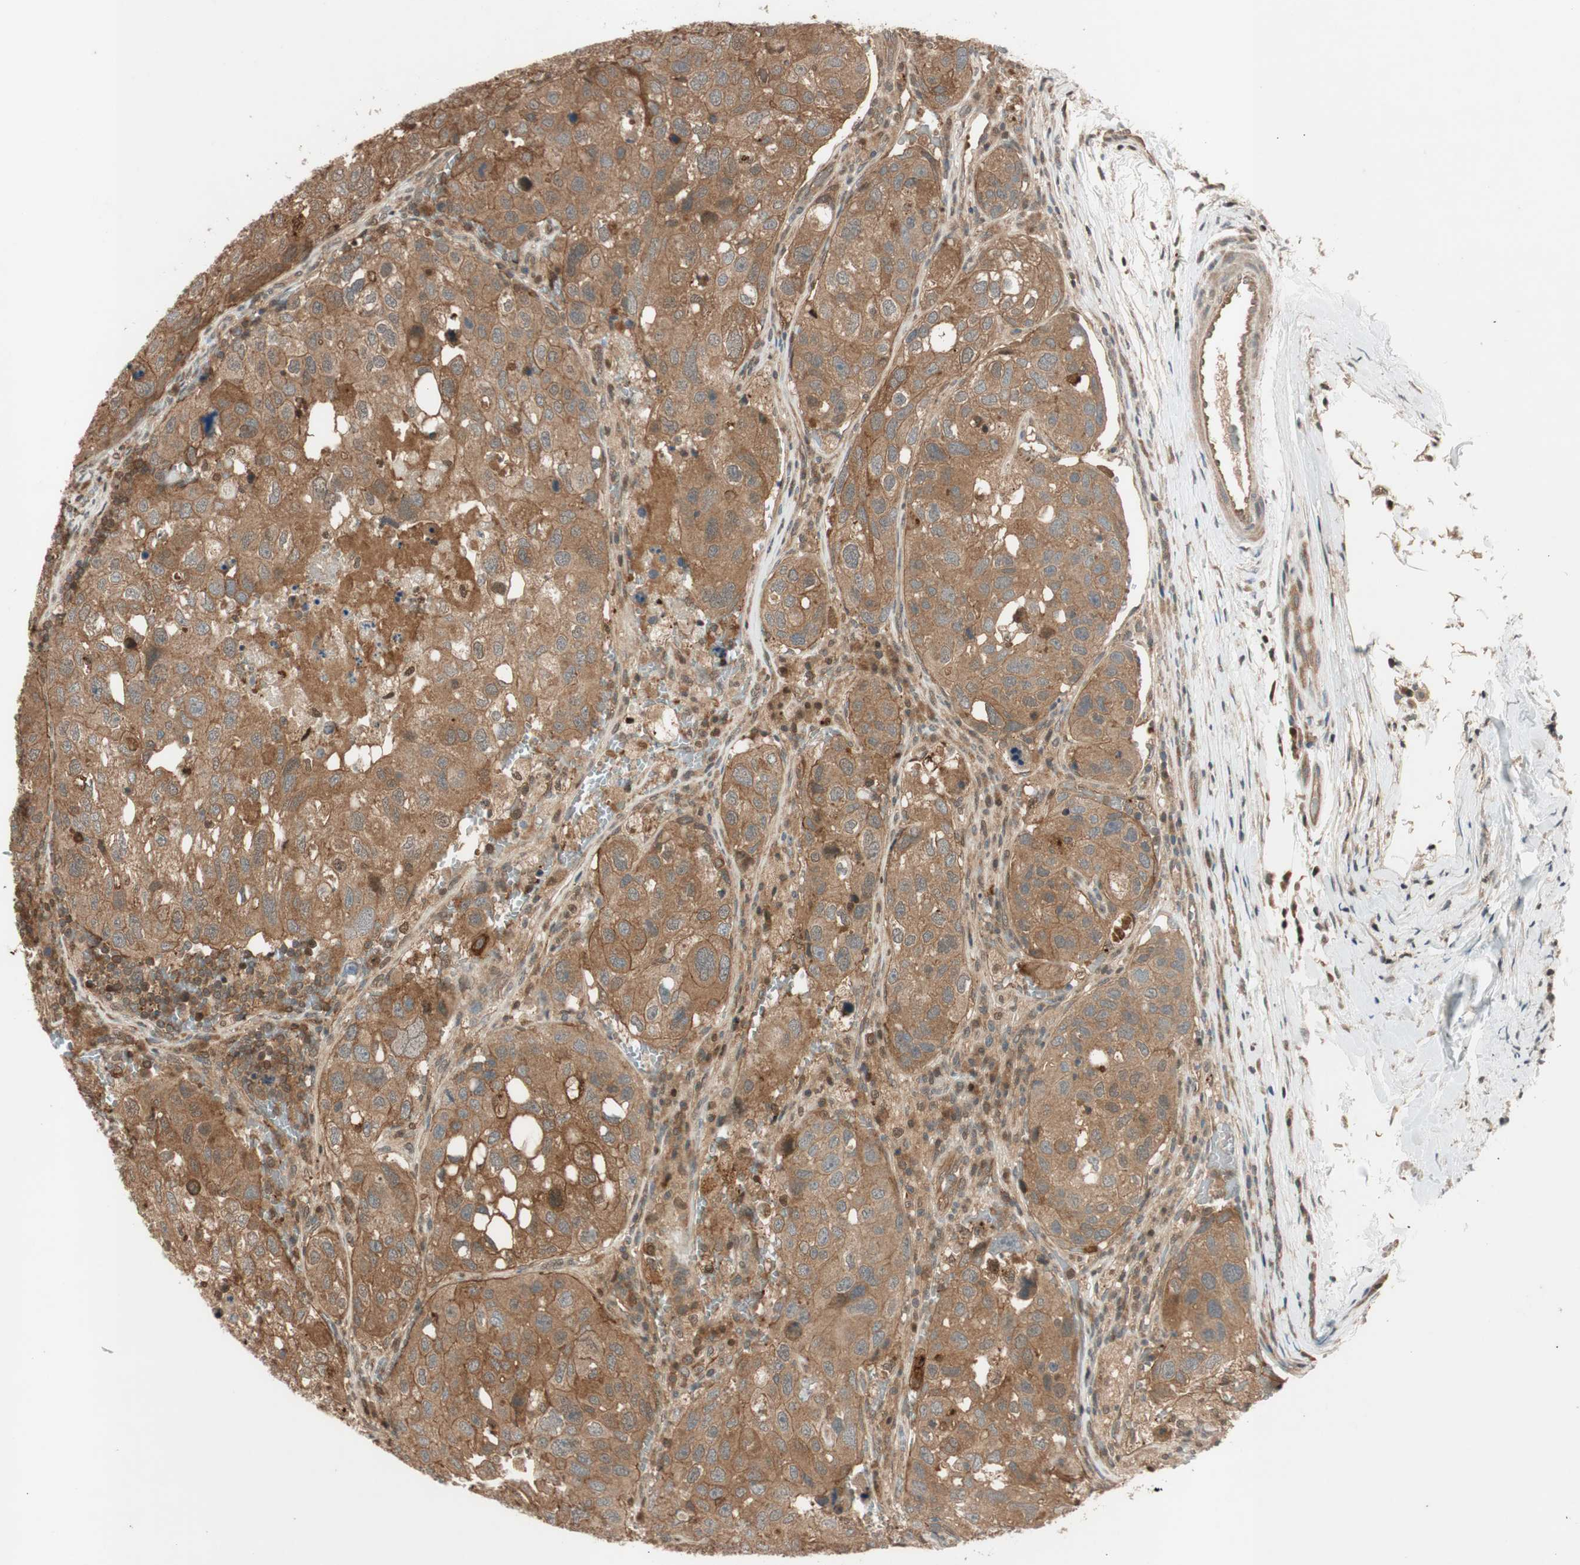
{"staining": {"intensity": "moderate", "quantity": ">75%", "location": "cytoplasmic/membranous"}, "tissue": "urothelial cancer", "cell_type": "Tumor cells", "image_type": "cancer", "snomed": [{"axis": "morphology", "description": "Urothelial carcinoma, High grade"}, {"axis": "topography", "description": "Lymph node"}, {"axis": "topography", "description": "Urinary bladder"}], "caption": "Immunohistochemistry (IHC) micrograph of urothelial carcinoma (high-grade) stained for a protein (brown), which shows medium levels of moderate cytoplasmic/membranous expression in approximately >75% of tumor cells.", "gene": "EPHA8", "patient": {"sex": "male", "age": 51}}